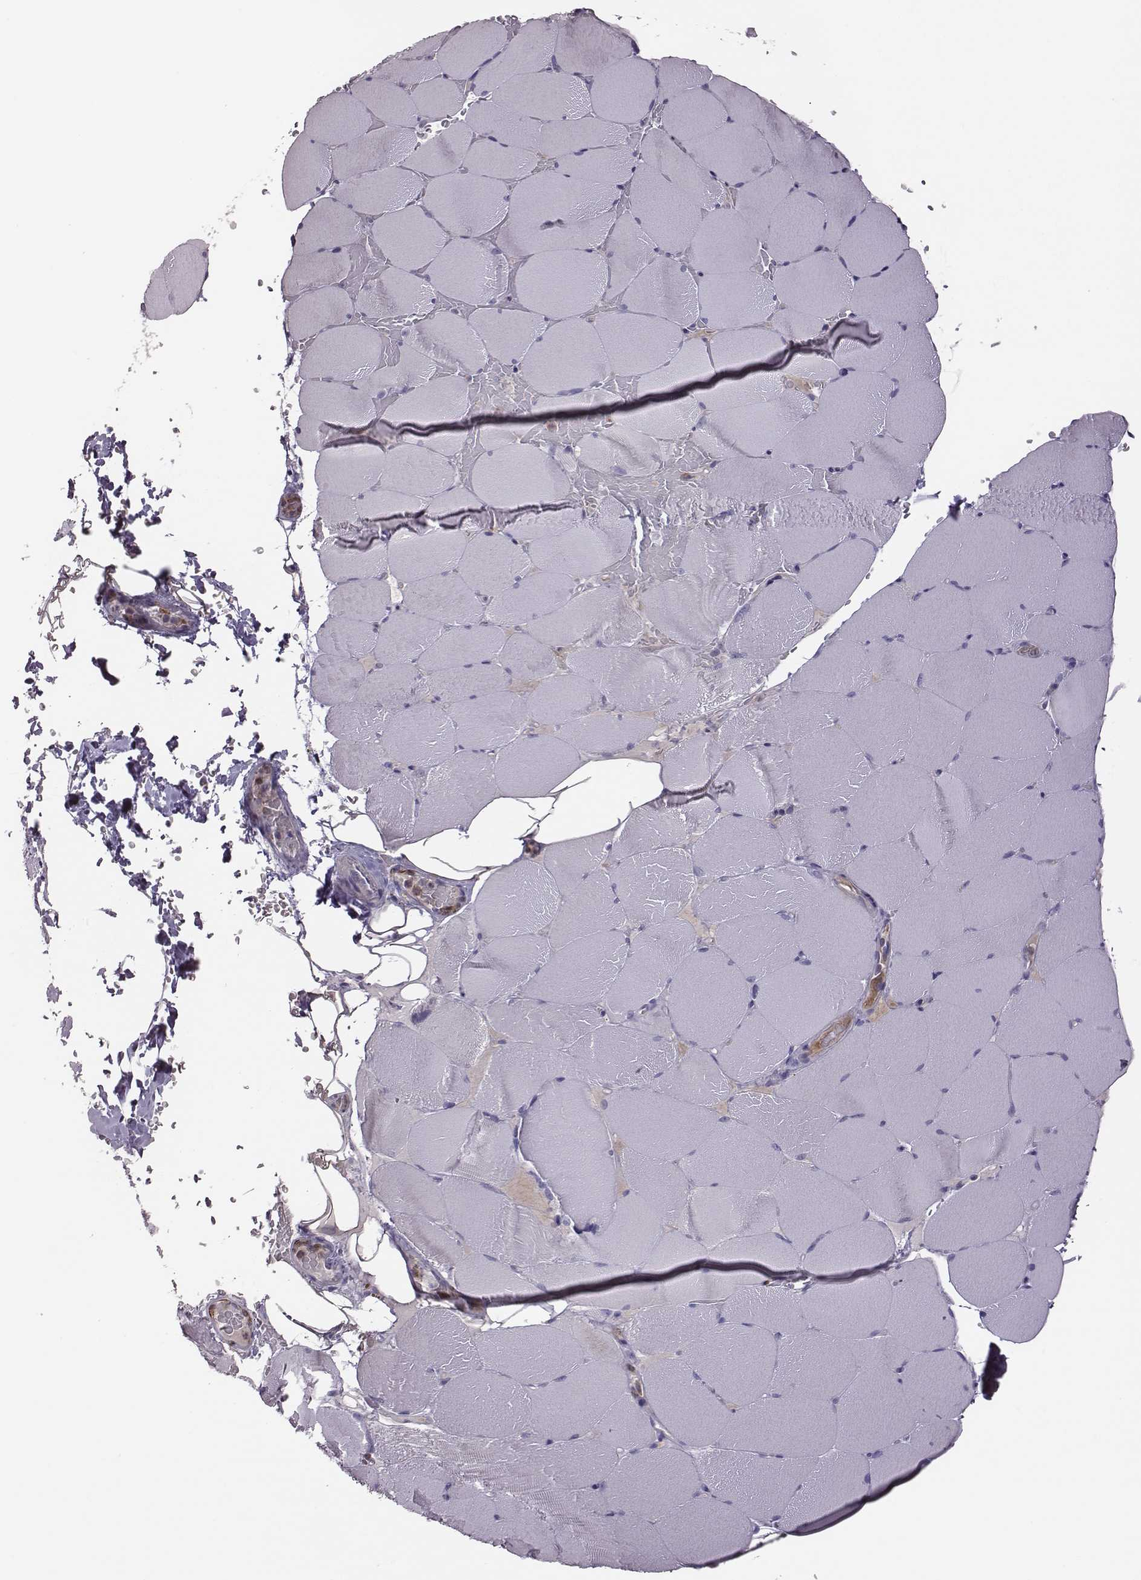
{"staining": {"intensity": "negative", "quantity": "none", "location": "none"}, "tissue": "skeletal muscle", "cell_type": "Myocytes", "image_type": "normal", "snomed": [{"axis": "morphology", "description": "Normal tissue, NOS"}, {"axis": "topography", "description": "Skeletal muscle"}], "caption": "The histopathology image exhibits no significant staining in myocytes of skeletal muscle.", "gene": "KMO", "patient": {"sex": "female", "age": 37}}